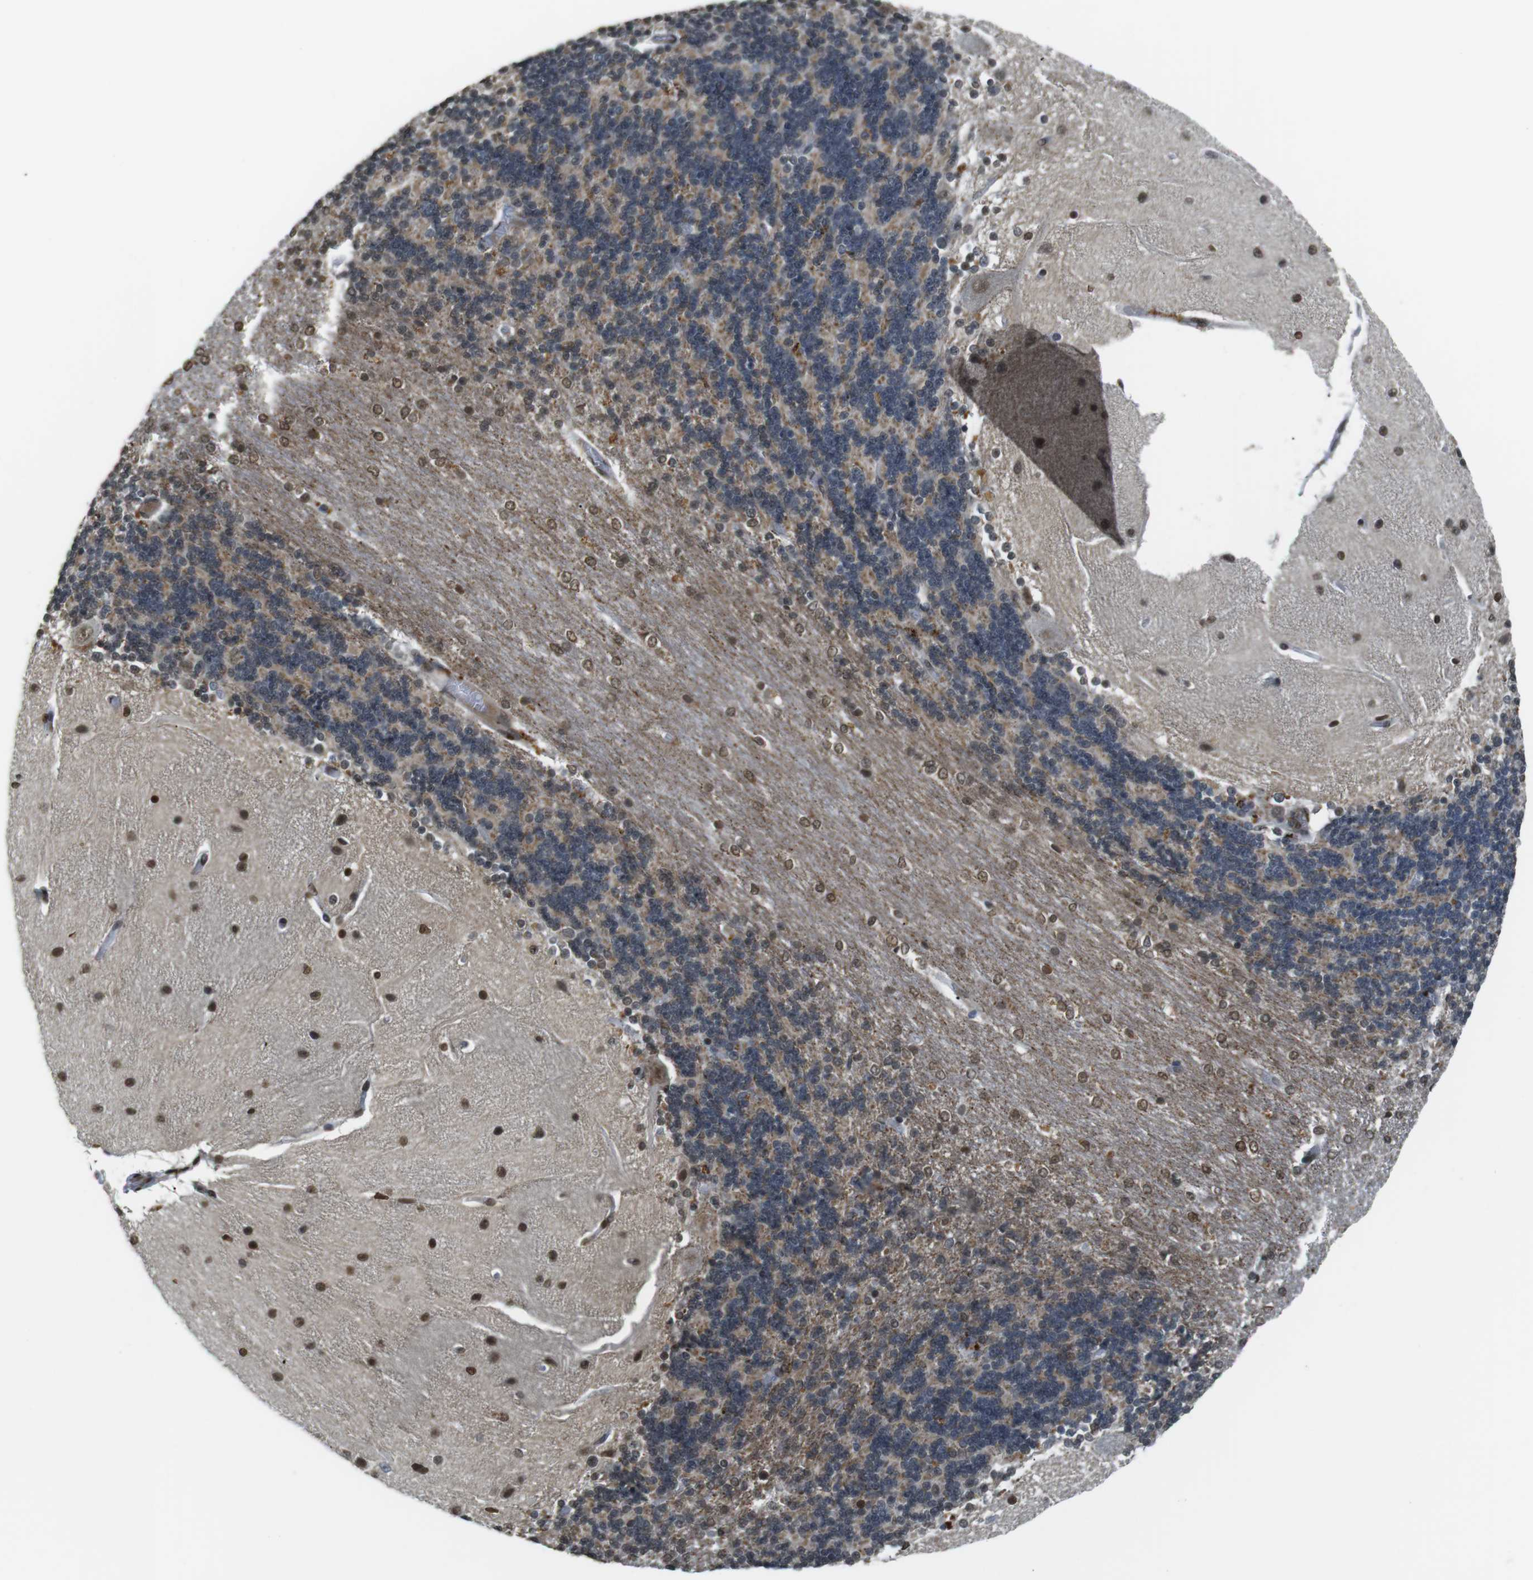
{"staining": {"intensity": "moderate", "quantity": ">75%", "location": "cytoplasmic/membranous"}, "tissue": "cerebellum", "cell_type": "Cells in granular layer", "image_type": "normal", "snomed": [{"axis": "morphology", "description": "Normal tissue, NOS"}, {"axis": "topography", "description": "Cerebellum"}], "caption": "Moderate cytoplasmic/membranous protein expression is present in approximately >75% of cells in granular layer in cerebellum.", "gene": "USP7", "patient": {"sex": "female", "age": 54}}